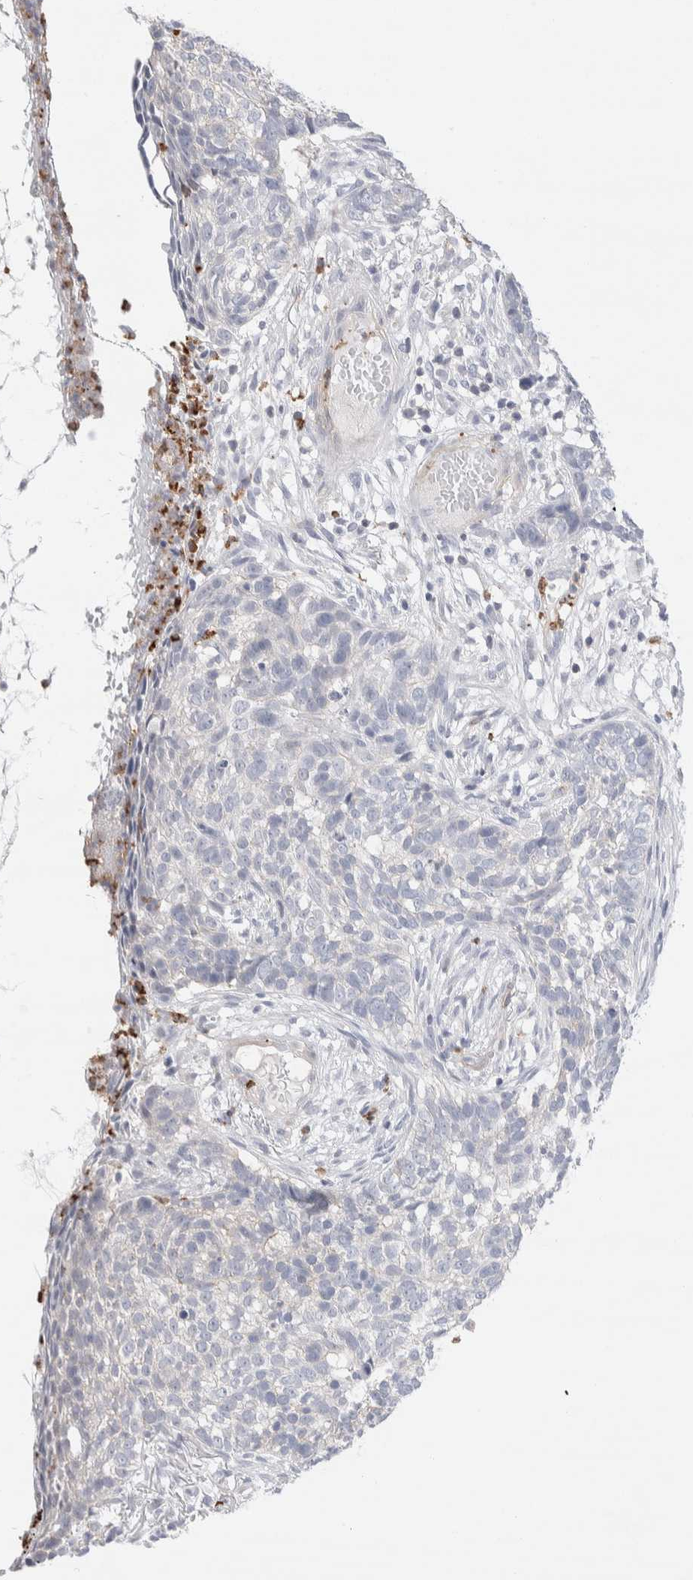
{"staining": {"intensity": "negative", "quantity": "none", "location": "none"}, "tissue": "skin cancer", "cell_type": "Tumor cells", "image_type": "cancer", "snomed": [{"axis": "morphology", "description": "Basal cell carcinoma"}, {"axis": "topography", "description": "Skin"}], "caption": "IHC of basal cell carcinoma (skin) demonstrates no positivity in tumor cells.", "gene": "SEPTIN4", "patient": {"sex": "male", "age": 85}}